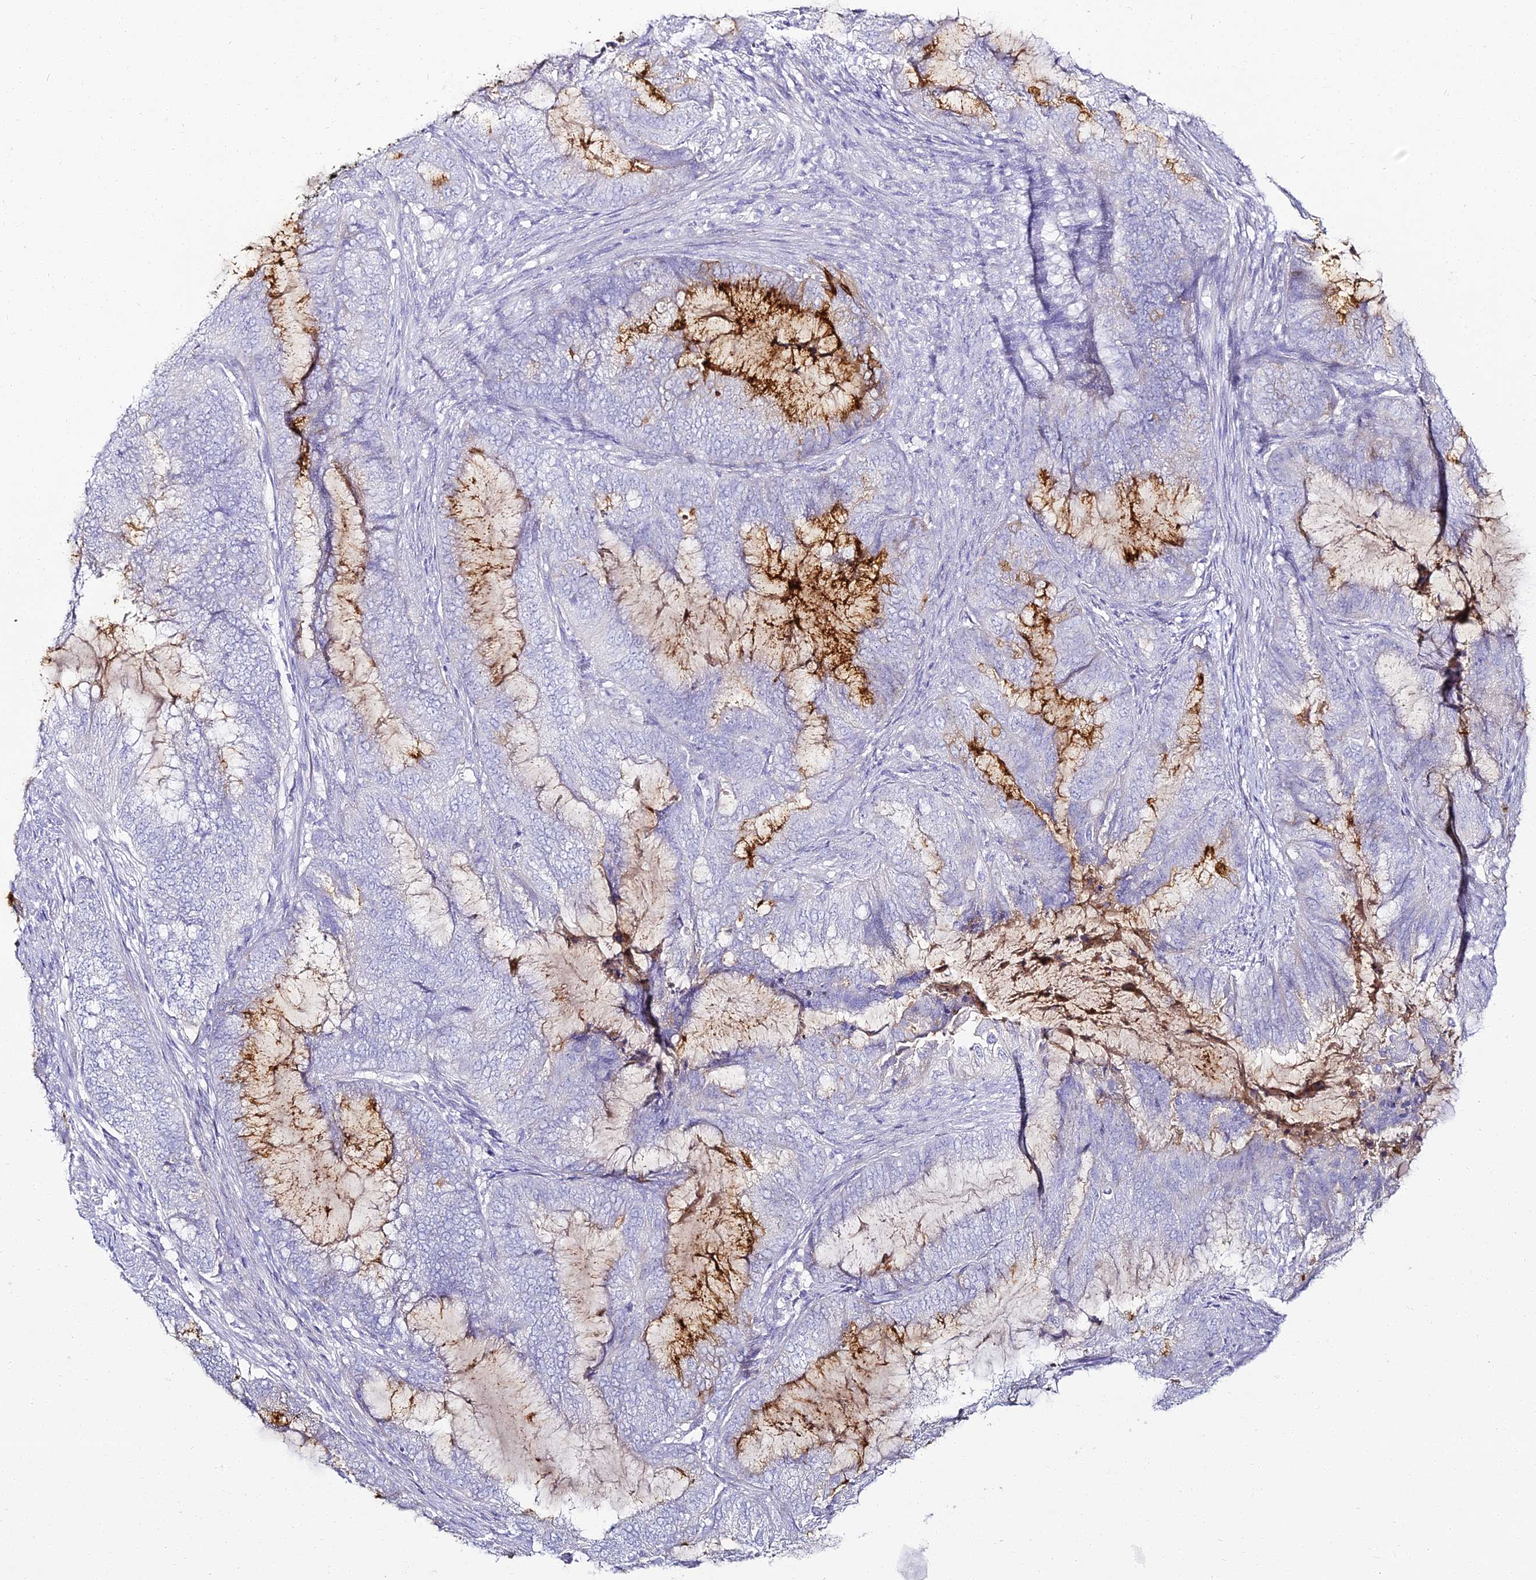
{"staining": {"intensity": "weak", "quantity": "<25%", "location": "cytoplasmic/membranous"}, "tissue": "endometrial cancer", "cell_type": "Tumor cells", "image_type": "cancer", "snomed": [{"axis": "morphology", "description": "Adenocarcinoma, NOS"}, {"axis": "topography", "description": "Endometrium"}], "caption": "The histopathology image demonstrates no staining of tumor cells in adenocarcinoma (endometrial).", "gene": "ALPG", "patient": {"sex": "female", "age": 51}}